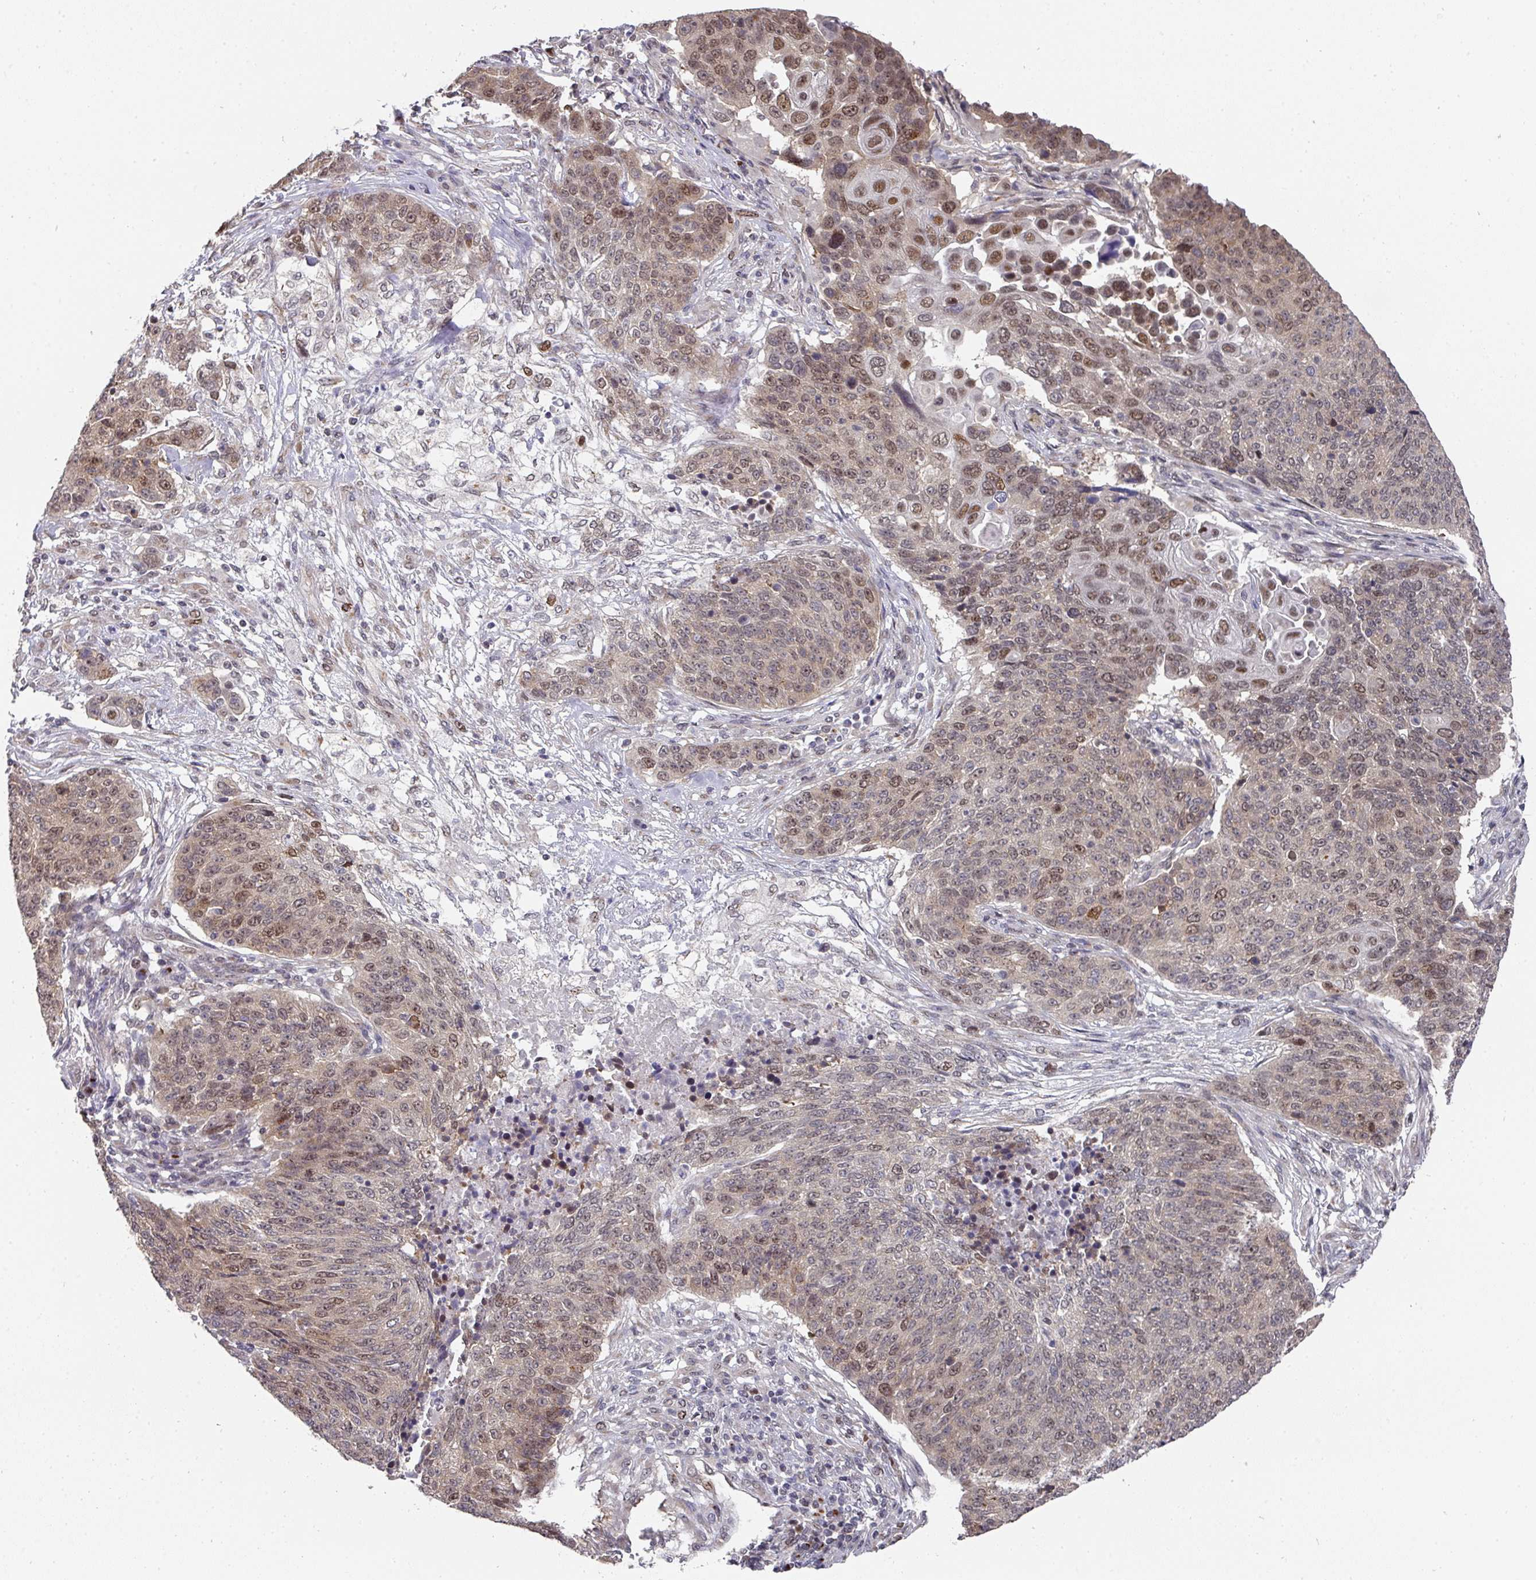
{"staining": {"intensity": "weak", "quantity": "25%-75%", "location": "nuclear"}, "tissue": "lung cancer", "cell_type": "Tumor cells", "image_type": "cancer", "snomed": [{"axis": "morphology", "description": "Normal tissue, NOS"}, {"axis": "morphology", "description": "Squamous cell carcinoma, NOS"}, {"axis": "topography", "description": "Lymph node"}, {"axis": "topography", "description": "Lung"}], "caption": "Immunohistochemical staining of human lung squamous cell carcinoma displays low levels of weak nuclear protein expression in approximately 25%-75% of tumor cells.", "gene": "C18orf25", "patient": {"sex": "male", "age": 66}}